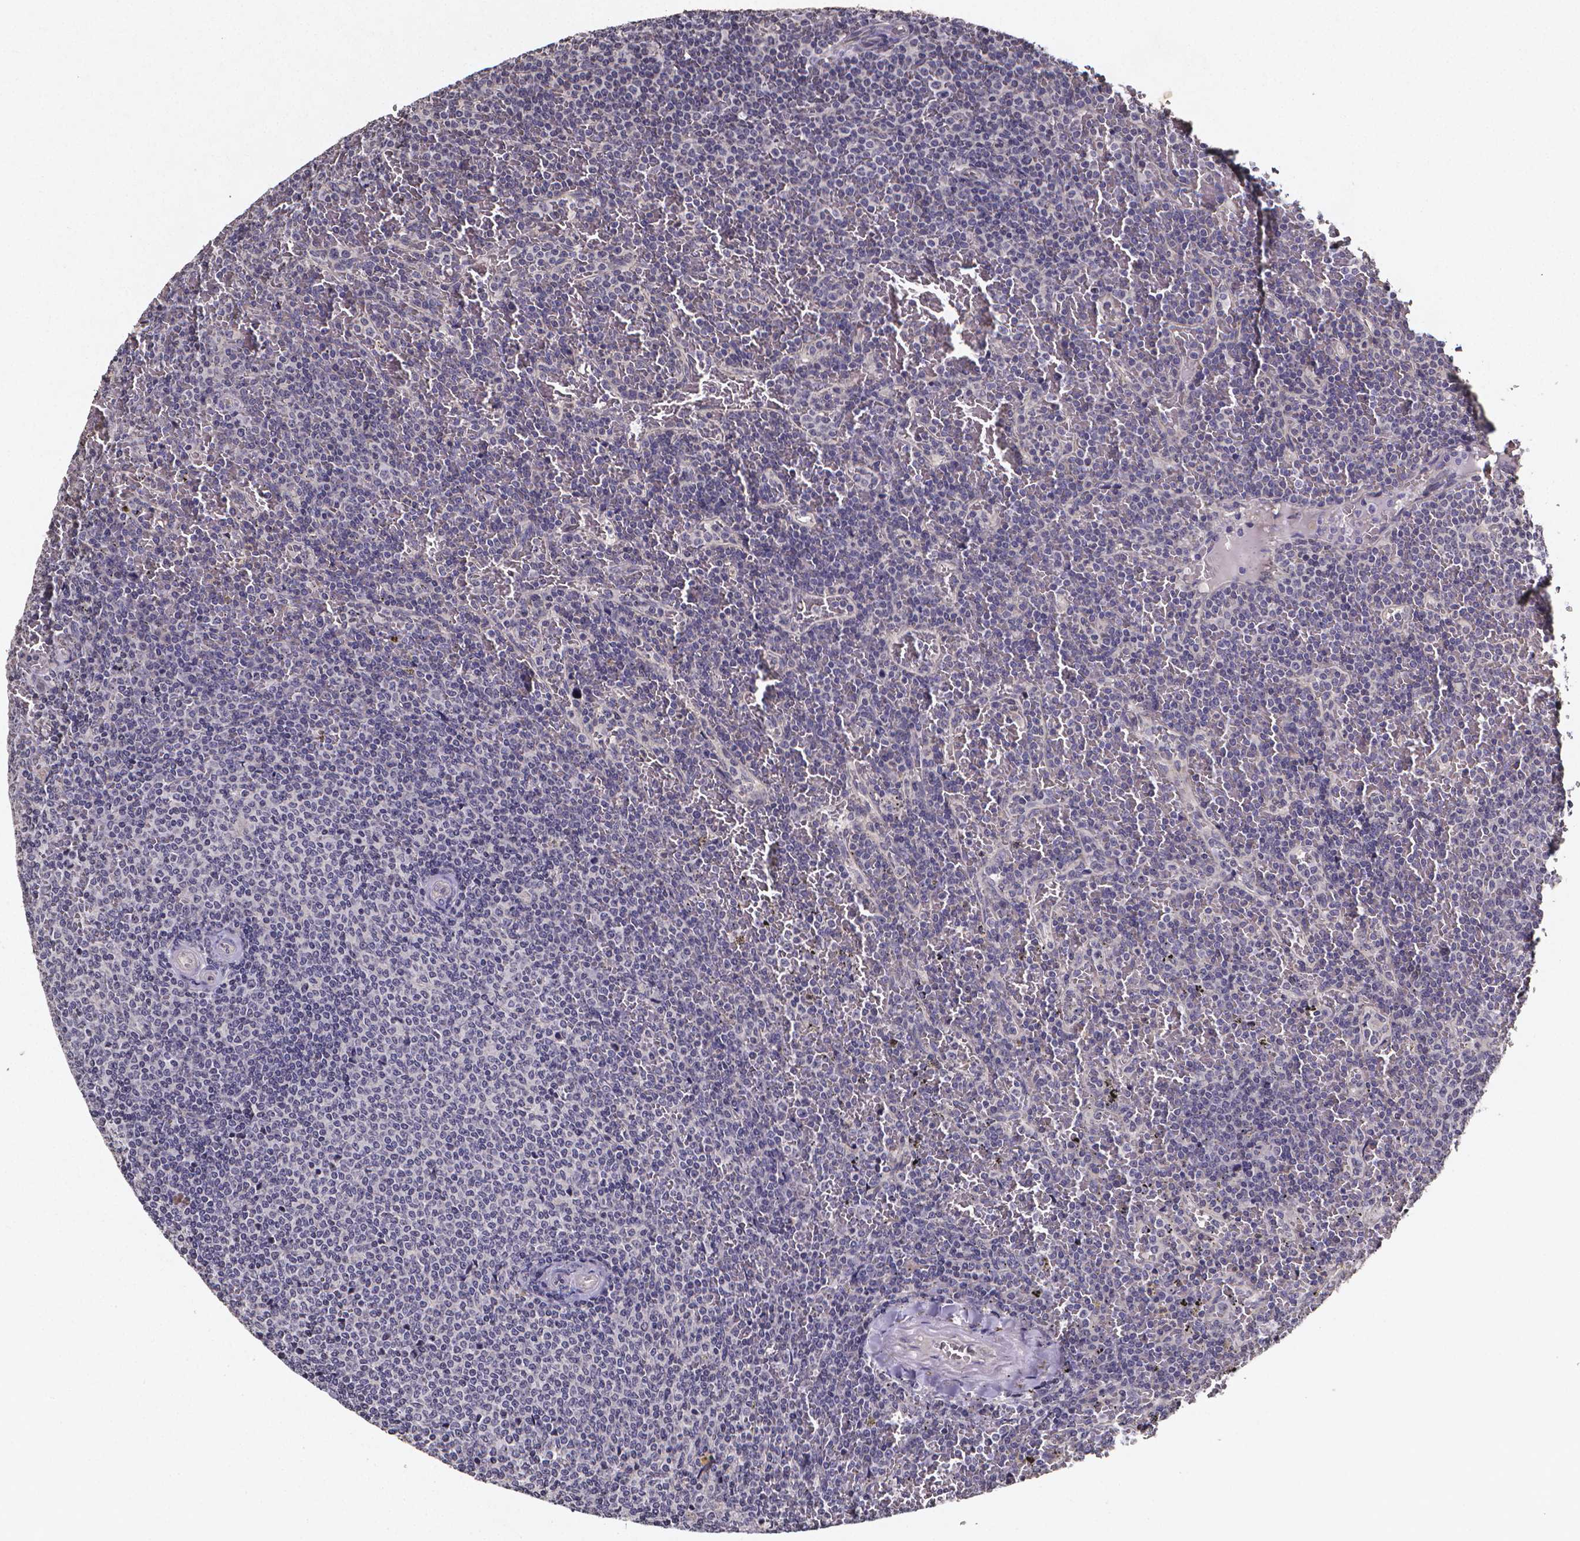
{"staining": {"intensity": "negative", "quantity": "none", "location": "none"}, "tissue": "lymphoma", "cell_type": "Tumor cells", "image_type": "cancer", "snomed": [{"axis": "morphology", "description": "Malignant lymphoma, non-Hodgkin's type, Low grade"}, {"axis": "topography", "description": "Spleen"}], "caption": "Immunohistochemical staining of human lymphoma demonstrates no significant expression in tumor cells.", "gene": "TP73", "patient": {"sex": "female", "age": 77}}